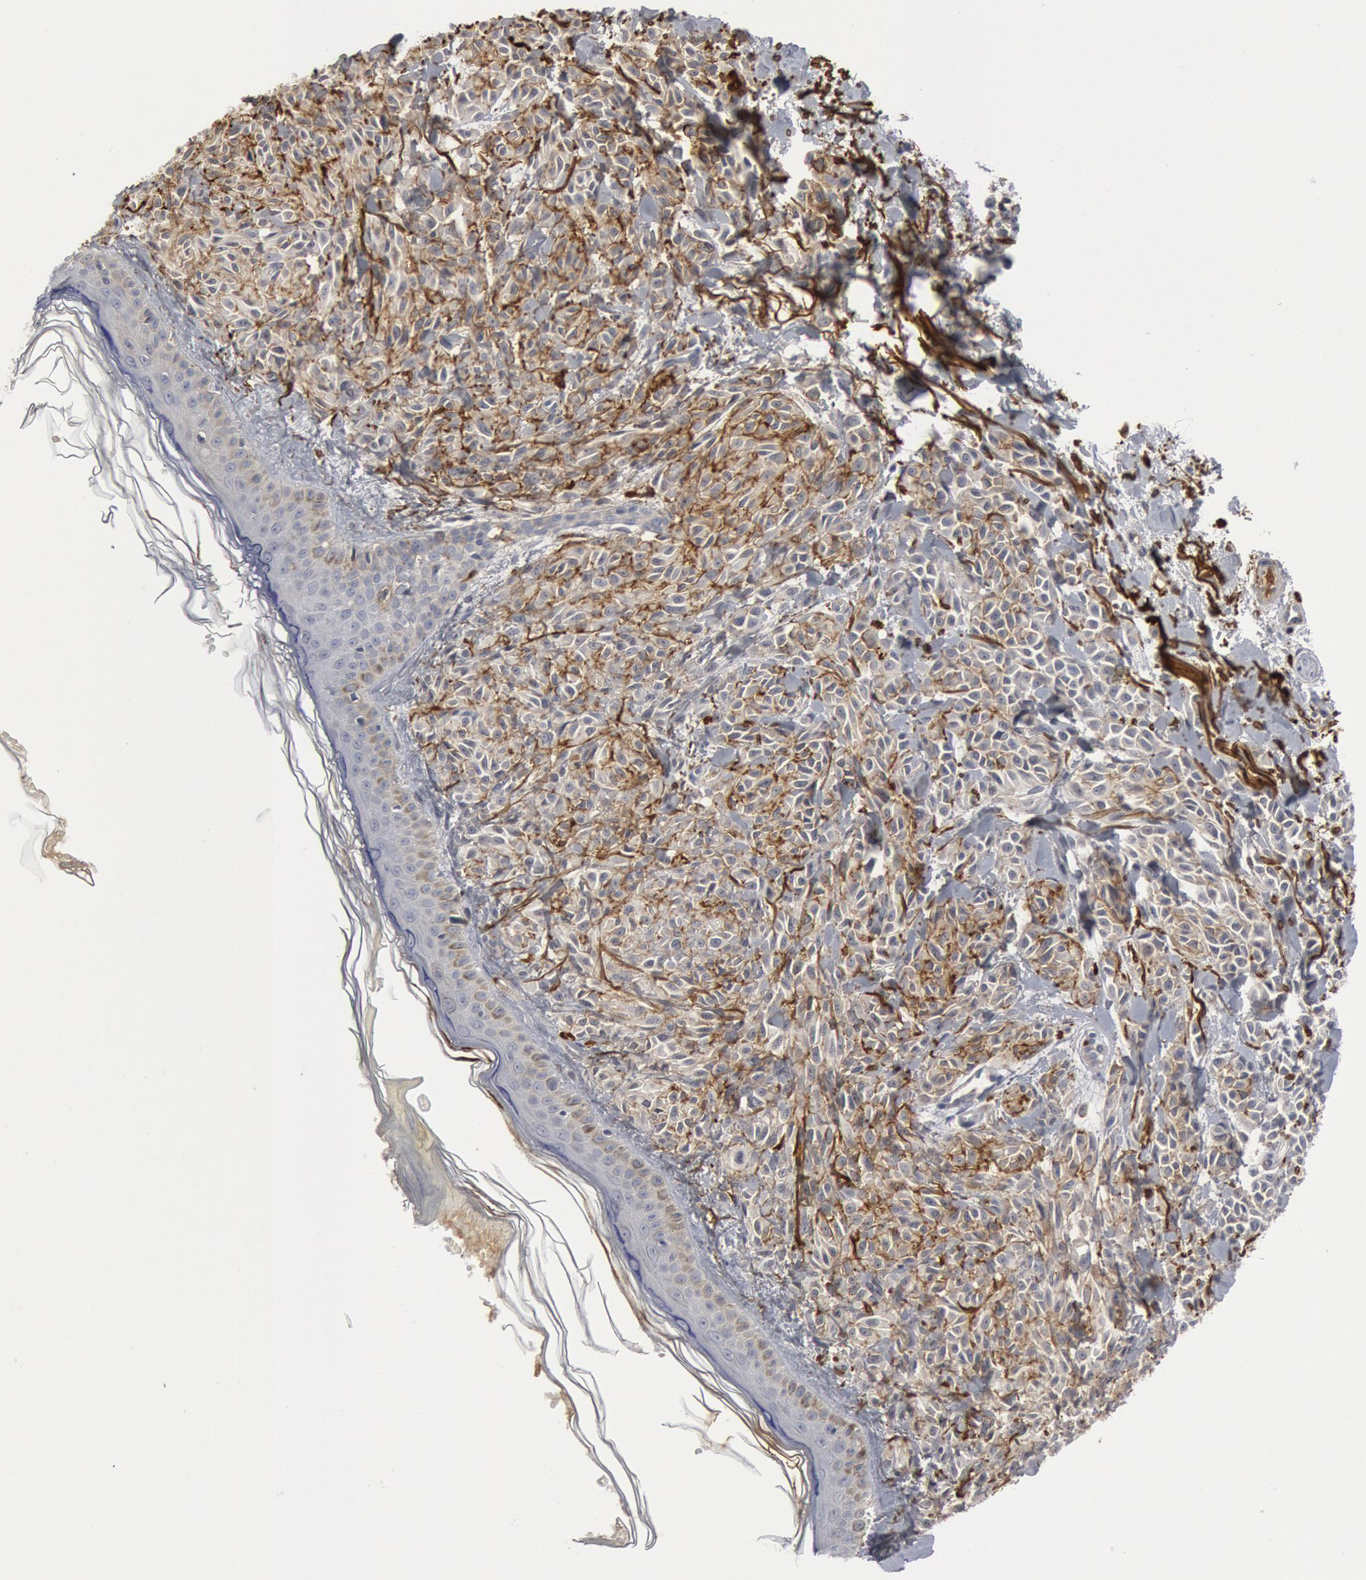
{"staining": {"intensity": "negative", "quantity": "none", "location": "none"}, "tissue": "melanoma", "cell_type": "Tumor cells", "image_type": "cancer", "snomed": [{"axis": "morphology", "description": "Malignant melanoma, NOS"}, {"axis": "topography", "description": "Skin"}], "caption": "The micrograph reveals no significant expression in tumor cells of melanoma.", "gene": "C1QC", "patient": {"sex": "female", "age": 73}}